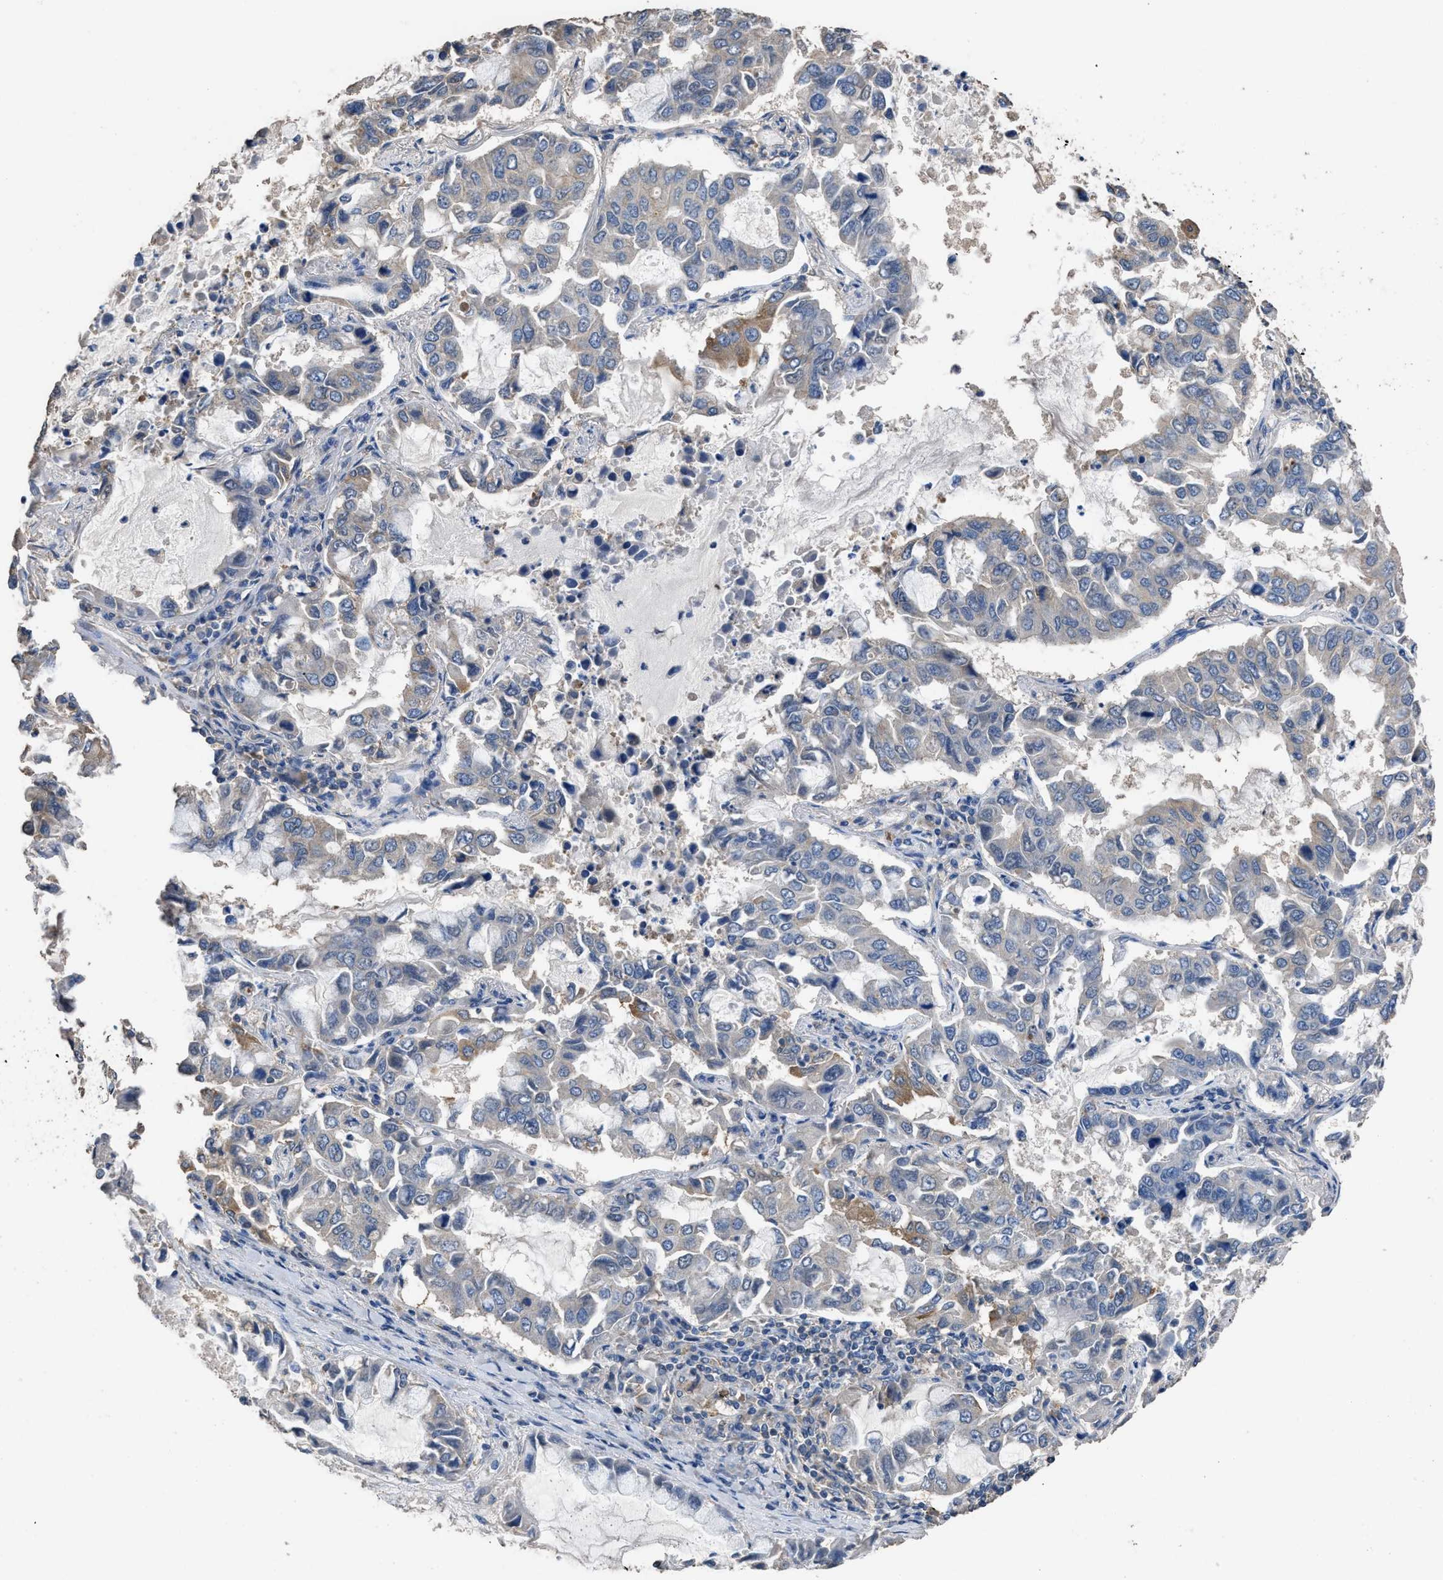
{"staining": {"intensity": "weak", "quantity": "<25%", "location": "cytoplasmic/membranous"}, "tissue": "lung cancer", "cell_type": "Tumor cells", "image_type": "cancer", "snomed": [{"axis": "morphology", "description": "Adenocarcinoma, NOS"}, {"axis": "topography", "description": "Lung"}], "caption": "Tumor cells show no significant expression in lung cancer. (DAB immunohistochemistry visualized using brightfield microscopy, high magnification).", "gene": "ITSN1", "patient": {"sex": "male", "age": 64}}